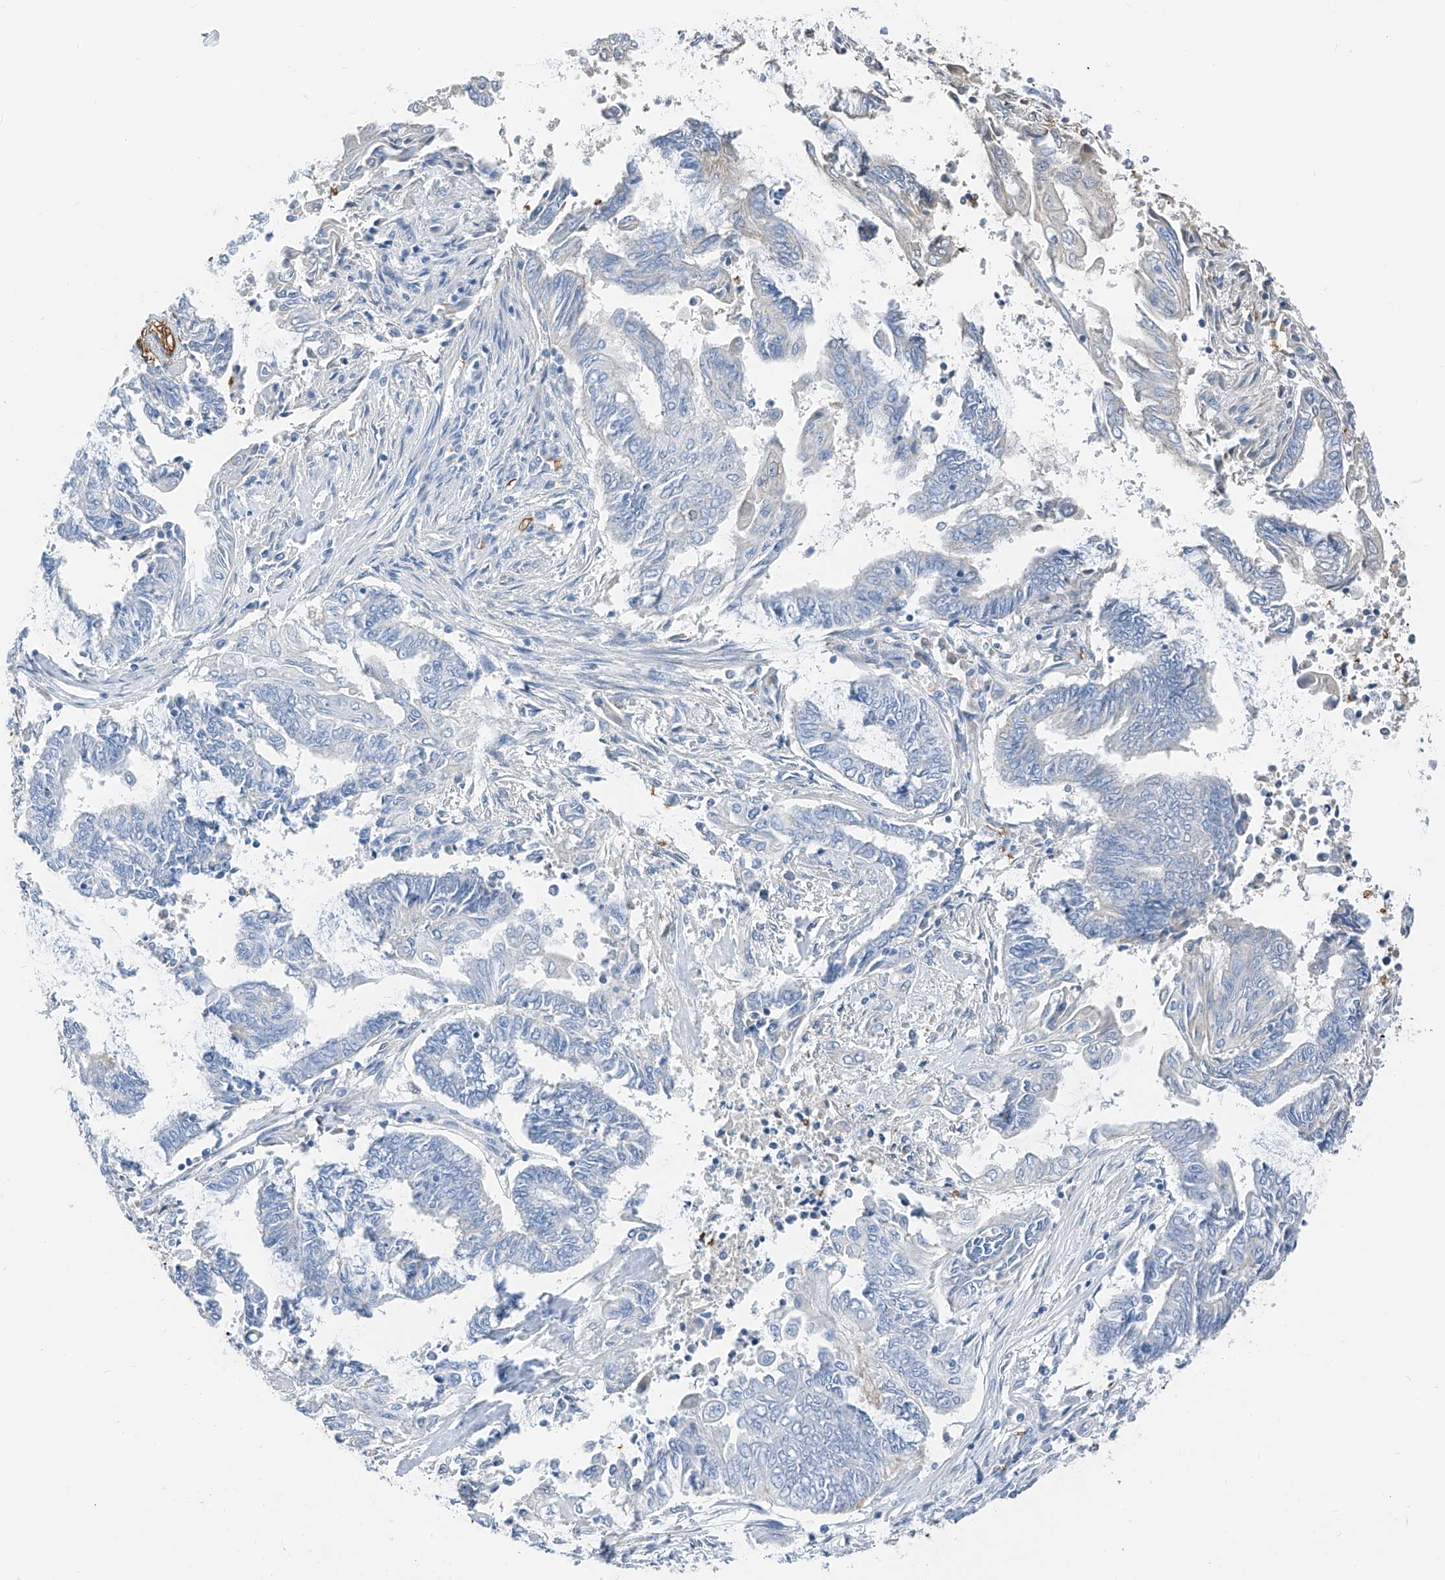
{"staining": {"intensity": "negative", "quantity": "none", "location": "none"}, "tissue": "endometrial cancer", "cell_type": "Tumor cells", "image_type": "cancer", "snomed": [{"axis": "morphology", "description": "Adenocarcinoma, NOS"}, {"axis": "topography", "description": "Uterus"}, {"axis": "topography", "description": "Endometrium"}], "caption": "Immunohistochemistry histopathology image of neoplastic tissue: endometrial cancer stained with DAB reveals no significant protein positivity in tumor cells.", "gene": "PRSS23", "patient": {"sex": "female", "age": 70}}